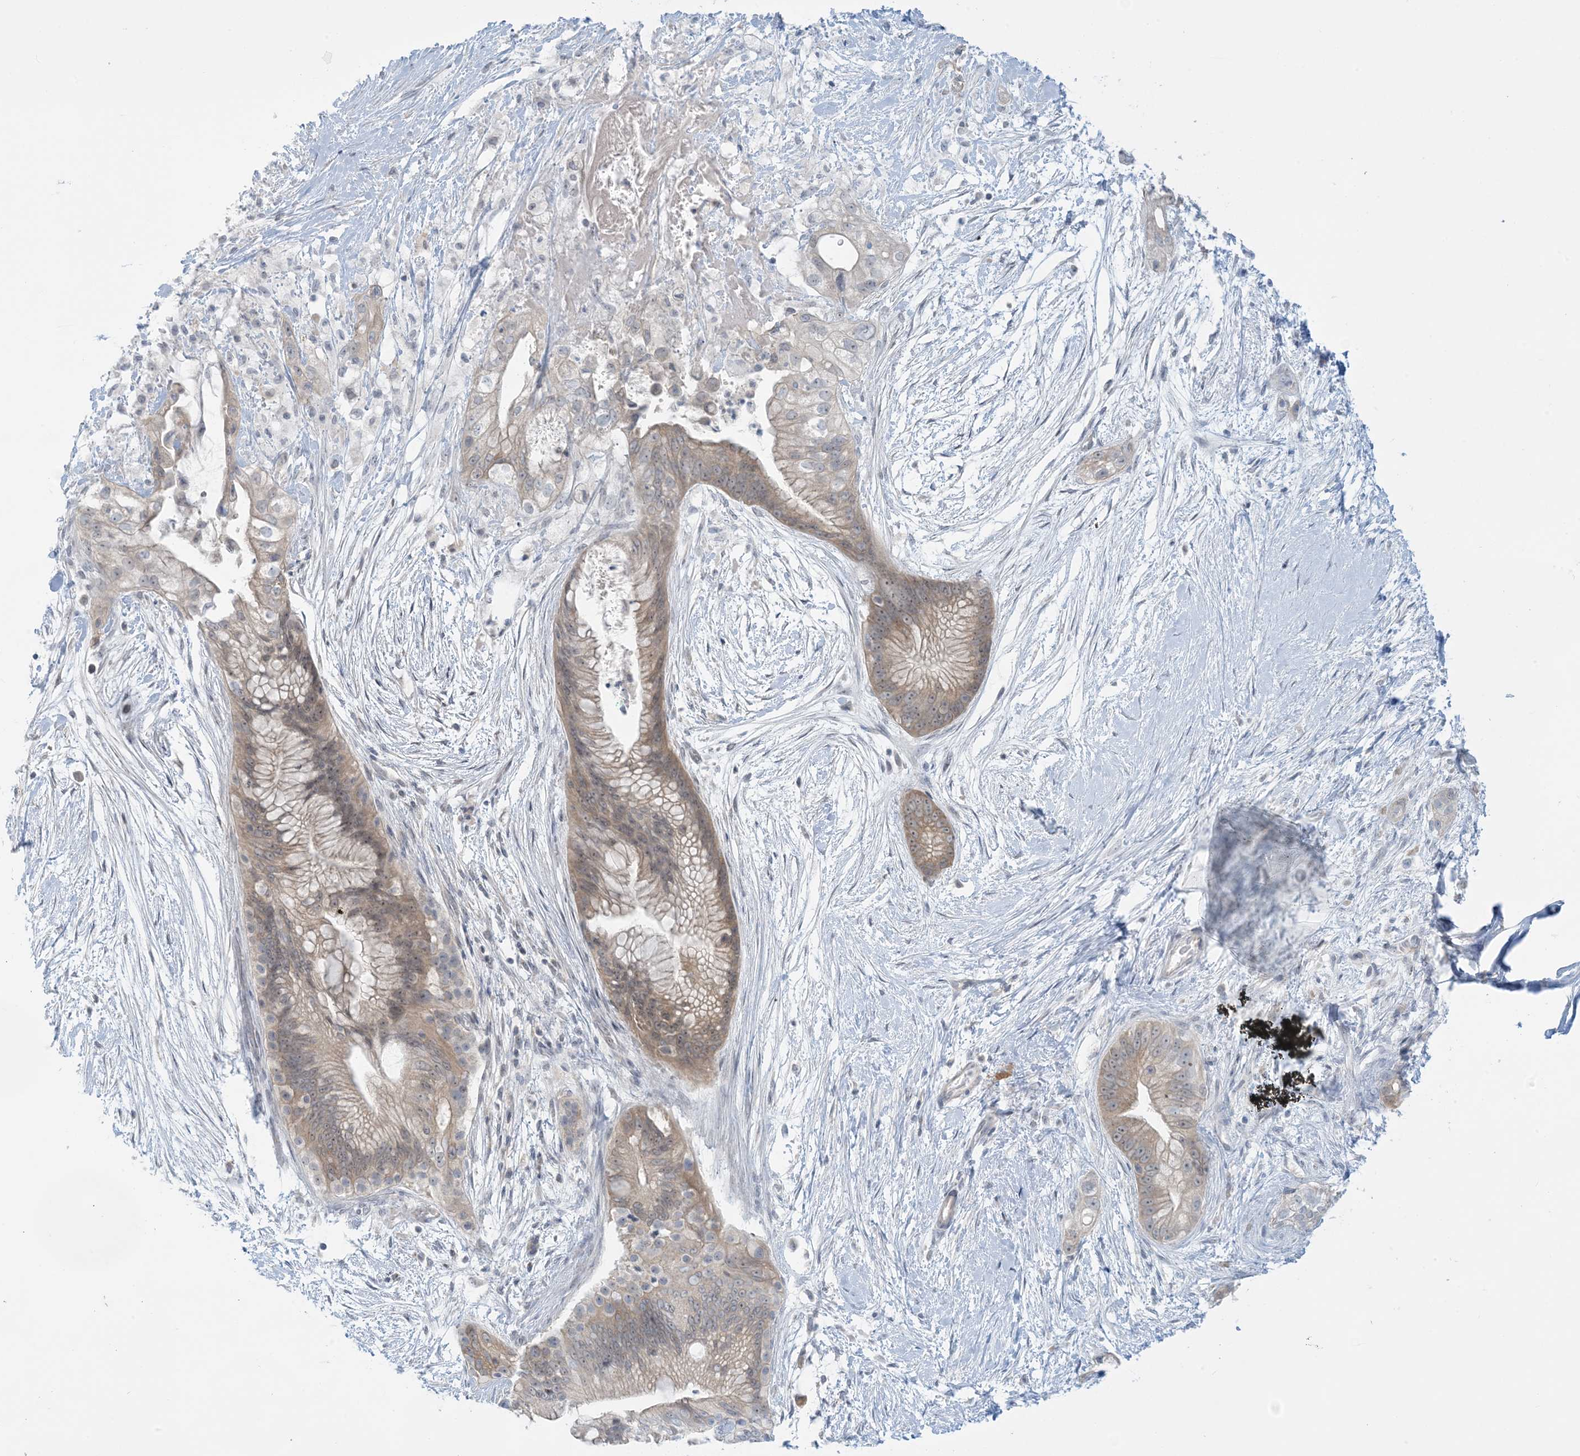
{"staining": {"intensity": "weak", "quantity": "<25%", "location": "cytoplasmic/membranous"}, "tissue": "pancreatic cancer", "cell_type": "Tumor cells", "image_type": "cancer", "snomed": [{"axis": "morphology", "description": "Adenocarcinoma, NOS"}, {"axis": "topography", "description": "Pancreas"}], "caption": "This micrograph is of pancreatic adenocarcinoma stained with IHC to label a protein in brown with the nuclei are counter-stained blue. There is no expression in tumor cells.", "gene": "MRPS18A", "patient": {"sex": "male", "age": 53}}